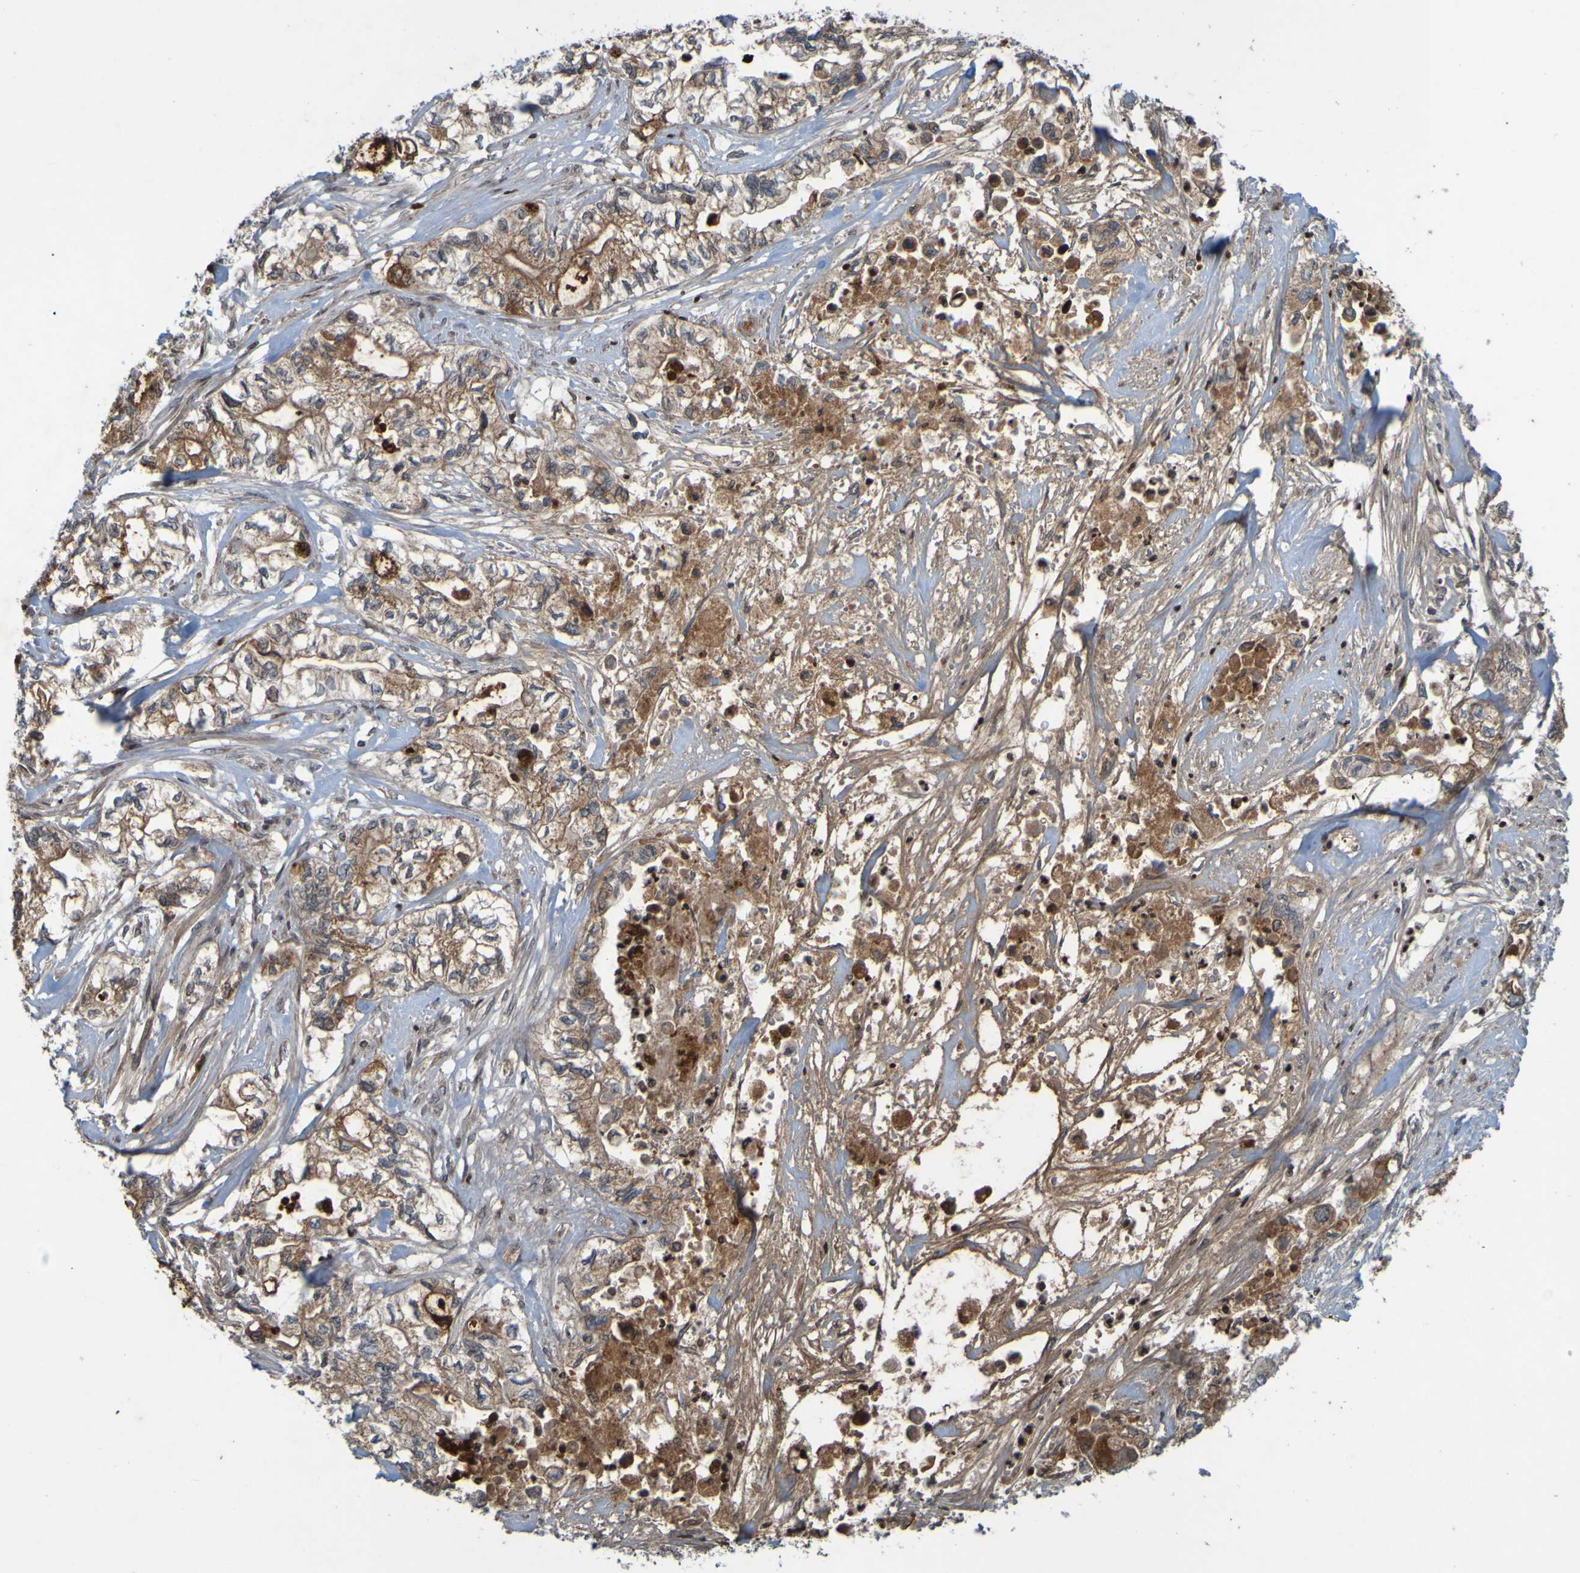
{"staining": {"intensity": "moderate", "quantity": "25%-75%", "location": "cytoplasmic/membranous"}, "tissue": "pancreatic cancer", "cell_type": "Tumor cells", "image_type": "cancer", "snomed": [{"axis": "morphology", "description": "Adenocarcinoma, NOS"}, {"axis": "topography", "description": "Pancreas"}], "caption": "Immunohistochemistry (IHC) staining of pancreatic adenocarcinoma, which exhibits medium levels of moderate cytoplasmic/membranous expression in about 25%-75% of tumor cells indicating moderate cytoplasmic/membranous protein expression. The staining was performed using DAB (3,3'-diaminobenzidine) (brown) for protein detection and nuclei were counterstained in hematoxylin (blue).", "gene": "GUCY1A1", "patient": {"sex": "male", "age": 79}}